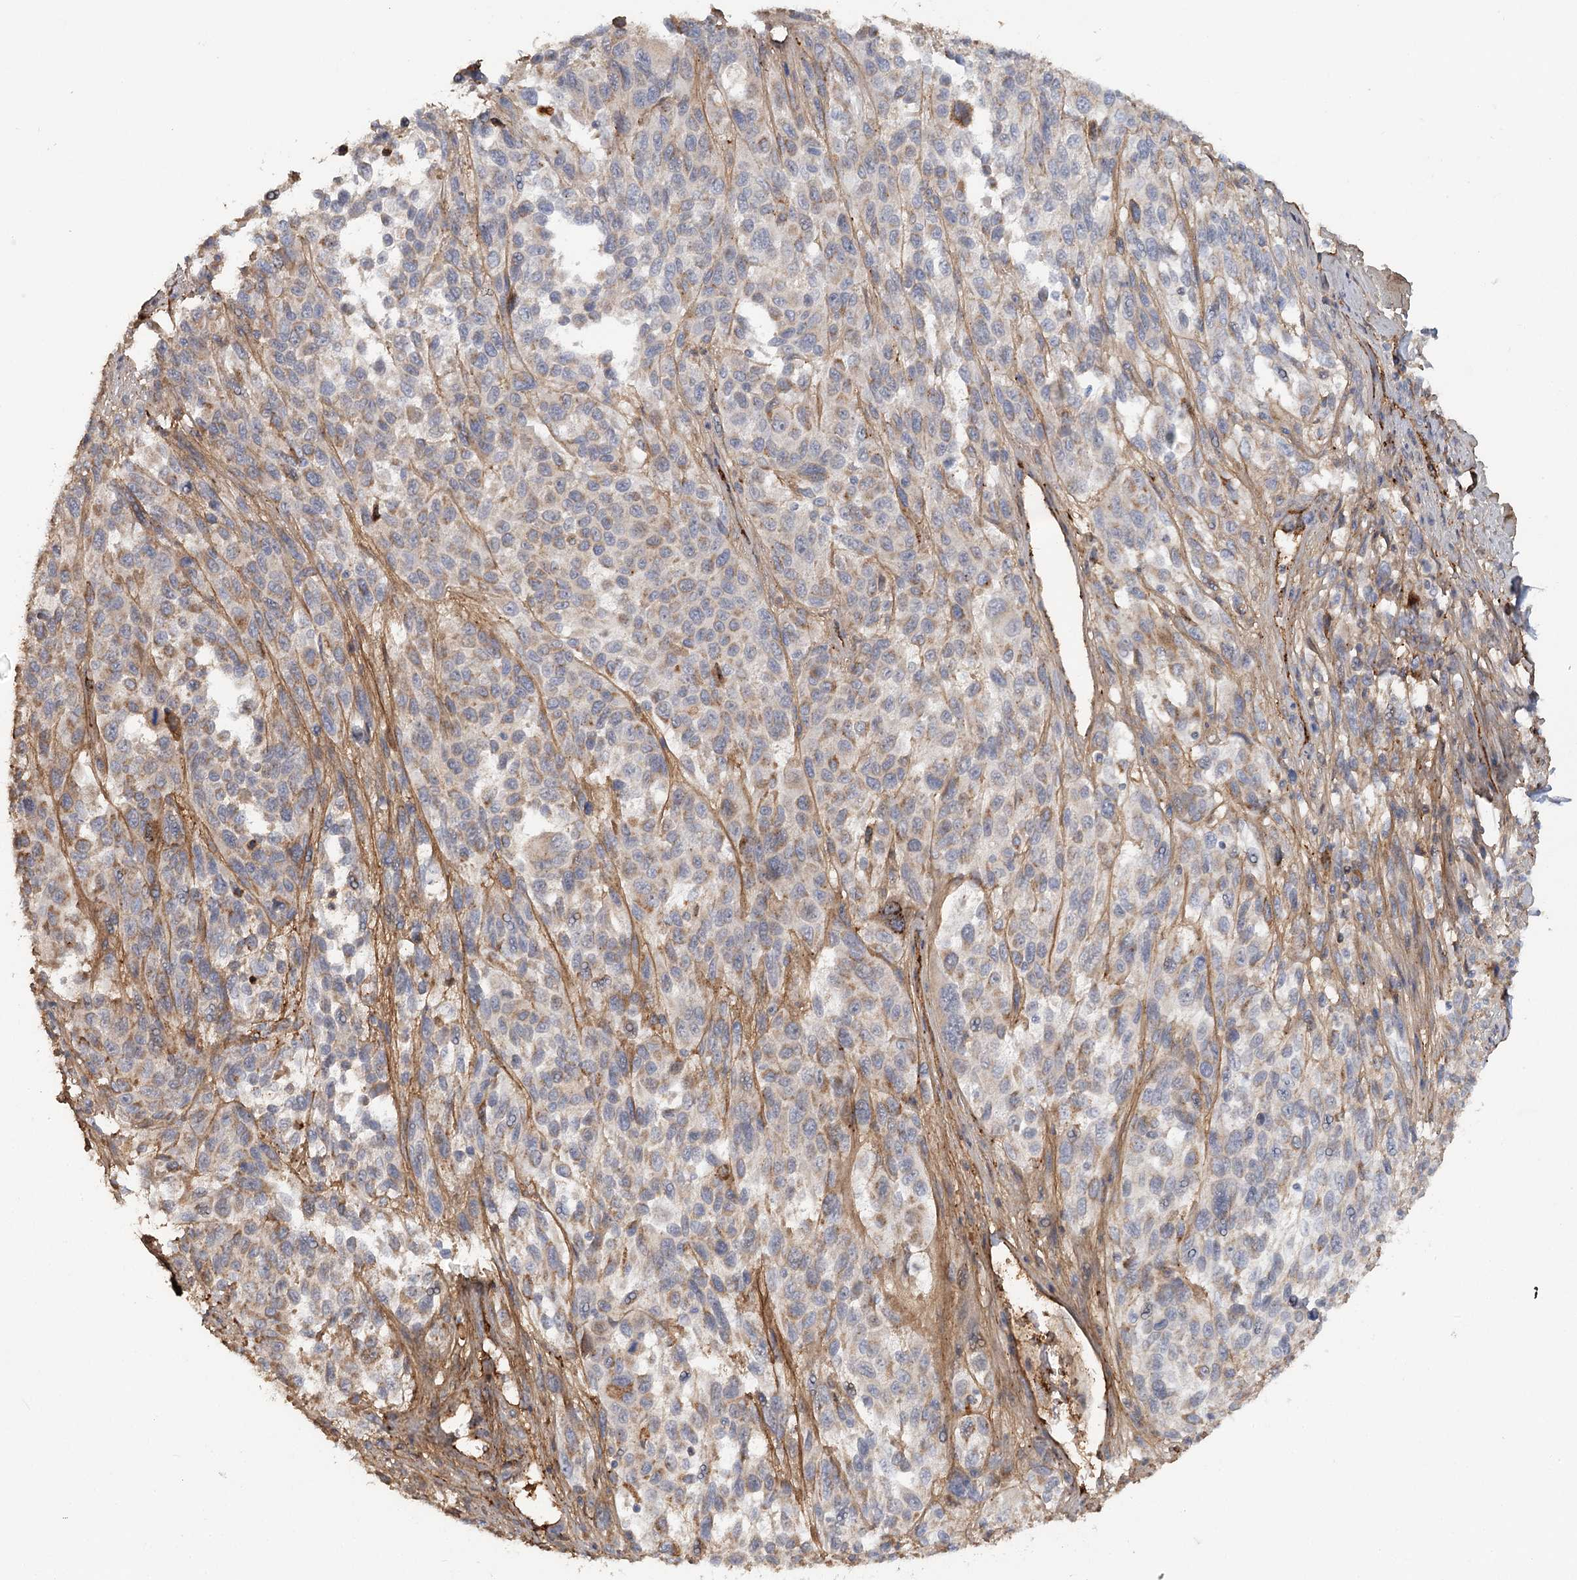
{"staining": {"intensity": "negative", "quantity": "none", "location": "none"}, "tissue": "melanoma", "cell_type": "Tumor cells", "image_type": "cancer", "snomed": [{"axis": "morphology", "description": "Malignant melanoma, Metastatic site"}, {"axis": "topography", "description": "Lymph node"}], "caption": "The micrograph shows no staining of tumor cells in melanoma.", "gene": "KBTBD4", "patient": {"sex": "male", "age": 61}}